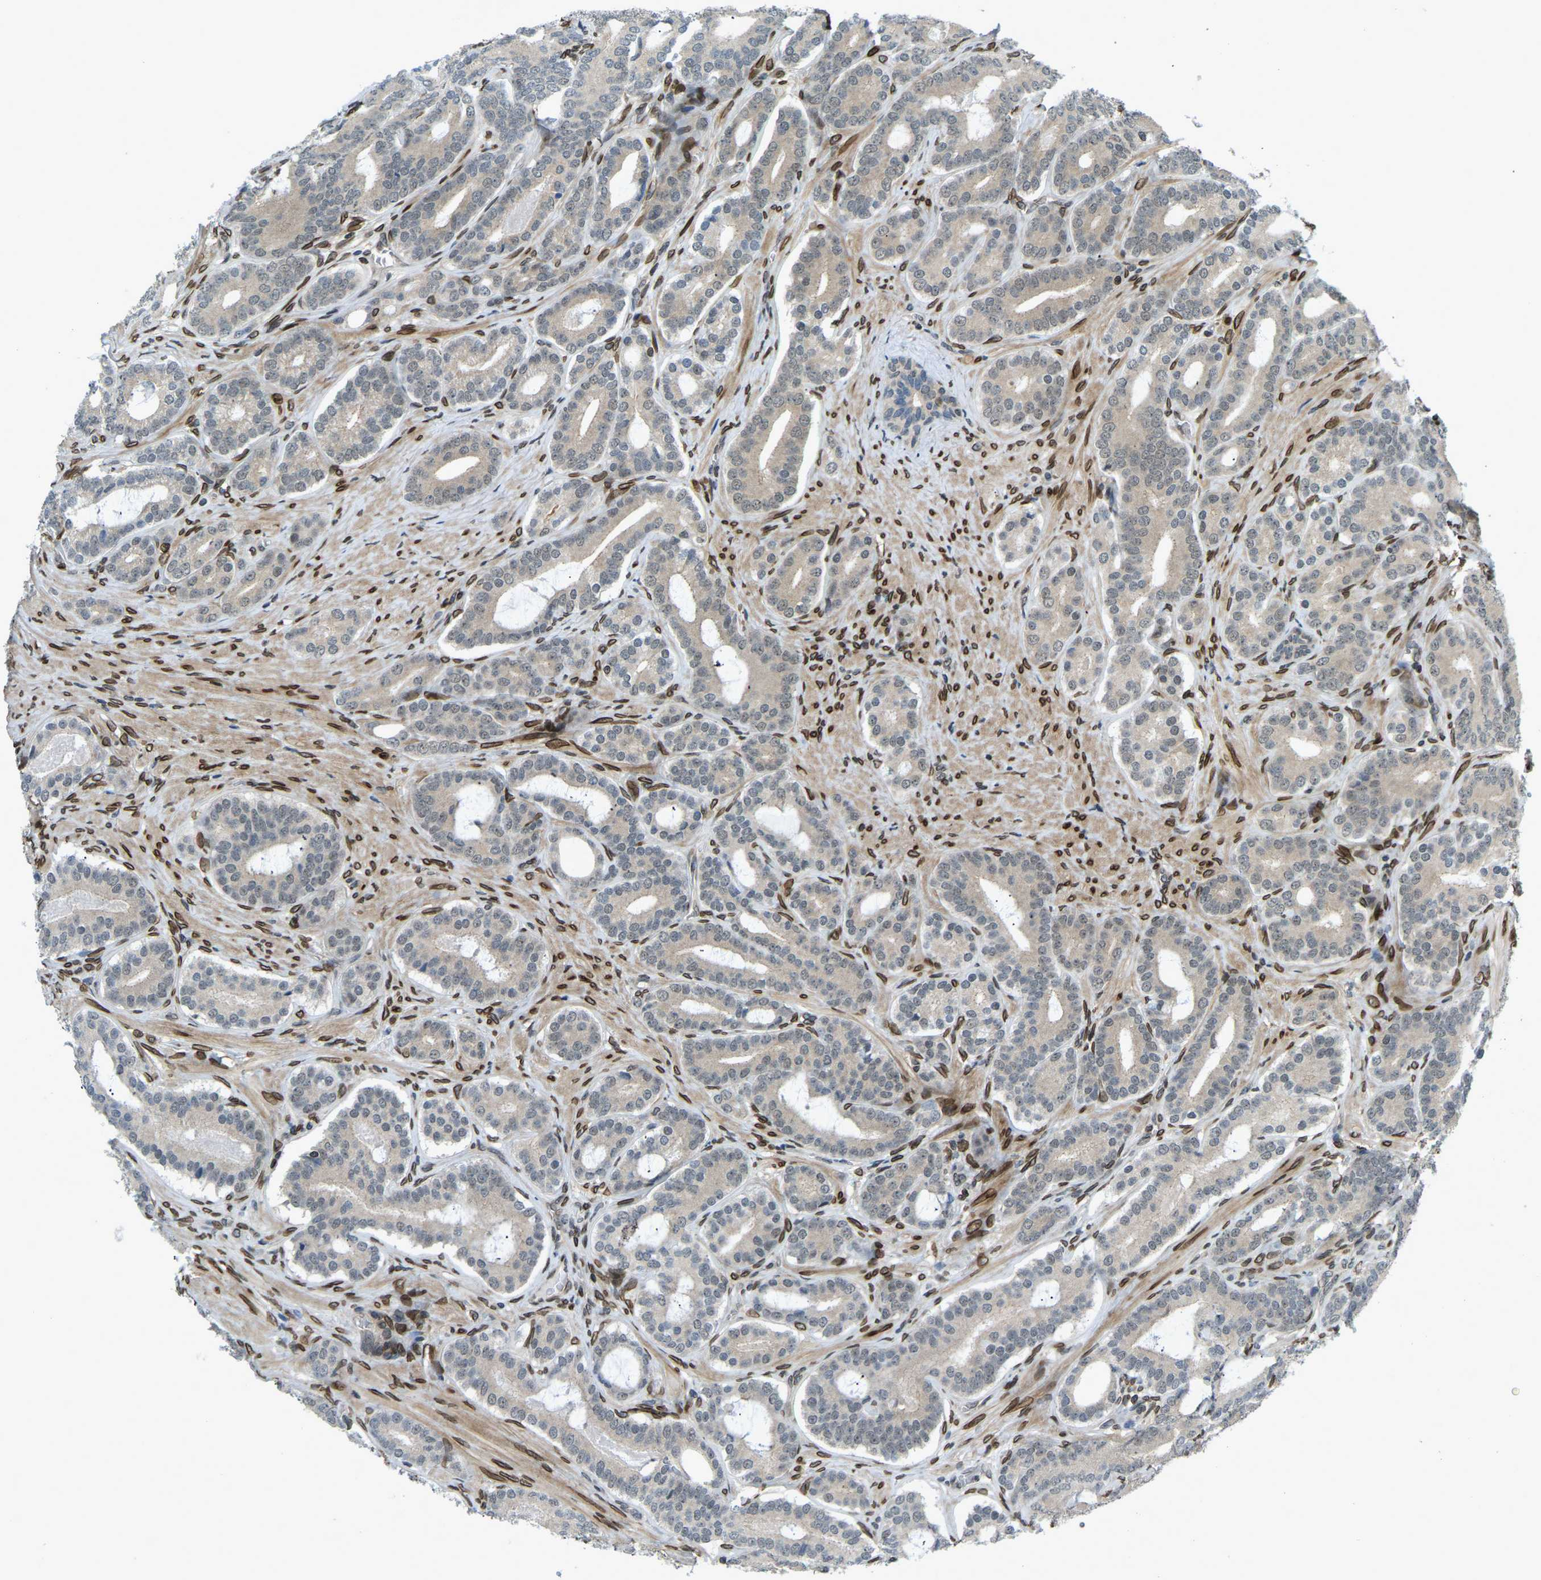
{"staining": {"intensity": "negative", "quantity": "none", "location": "none"}, "tissue": "prostate cancer", "cell_type": "Tumor cells", "image_type": "cancer", "snomed": [{"axis": "morphology", "description": "Adenocarcinoma, High grade"}, {"axis": "topography", "description": "Prostate"}], "caption": "Immunohistochemistry of prostate high-grade adenocarcinoma displays no staining in tumor cells. (DAB (3,3'-diaminobenzidine) immunohistochemistry with hematoxylin counter stain).", "gene": "SYNE1", "patient": {"sex": "male", "age": 60}}